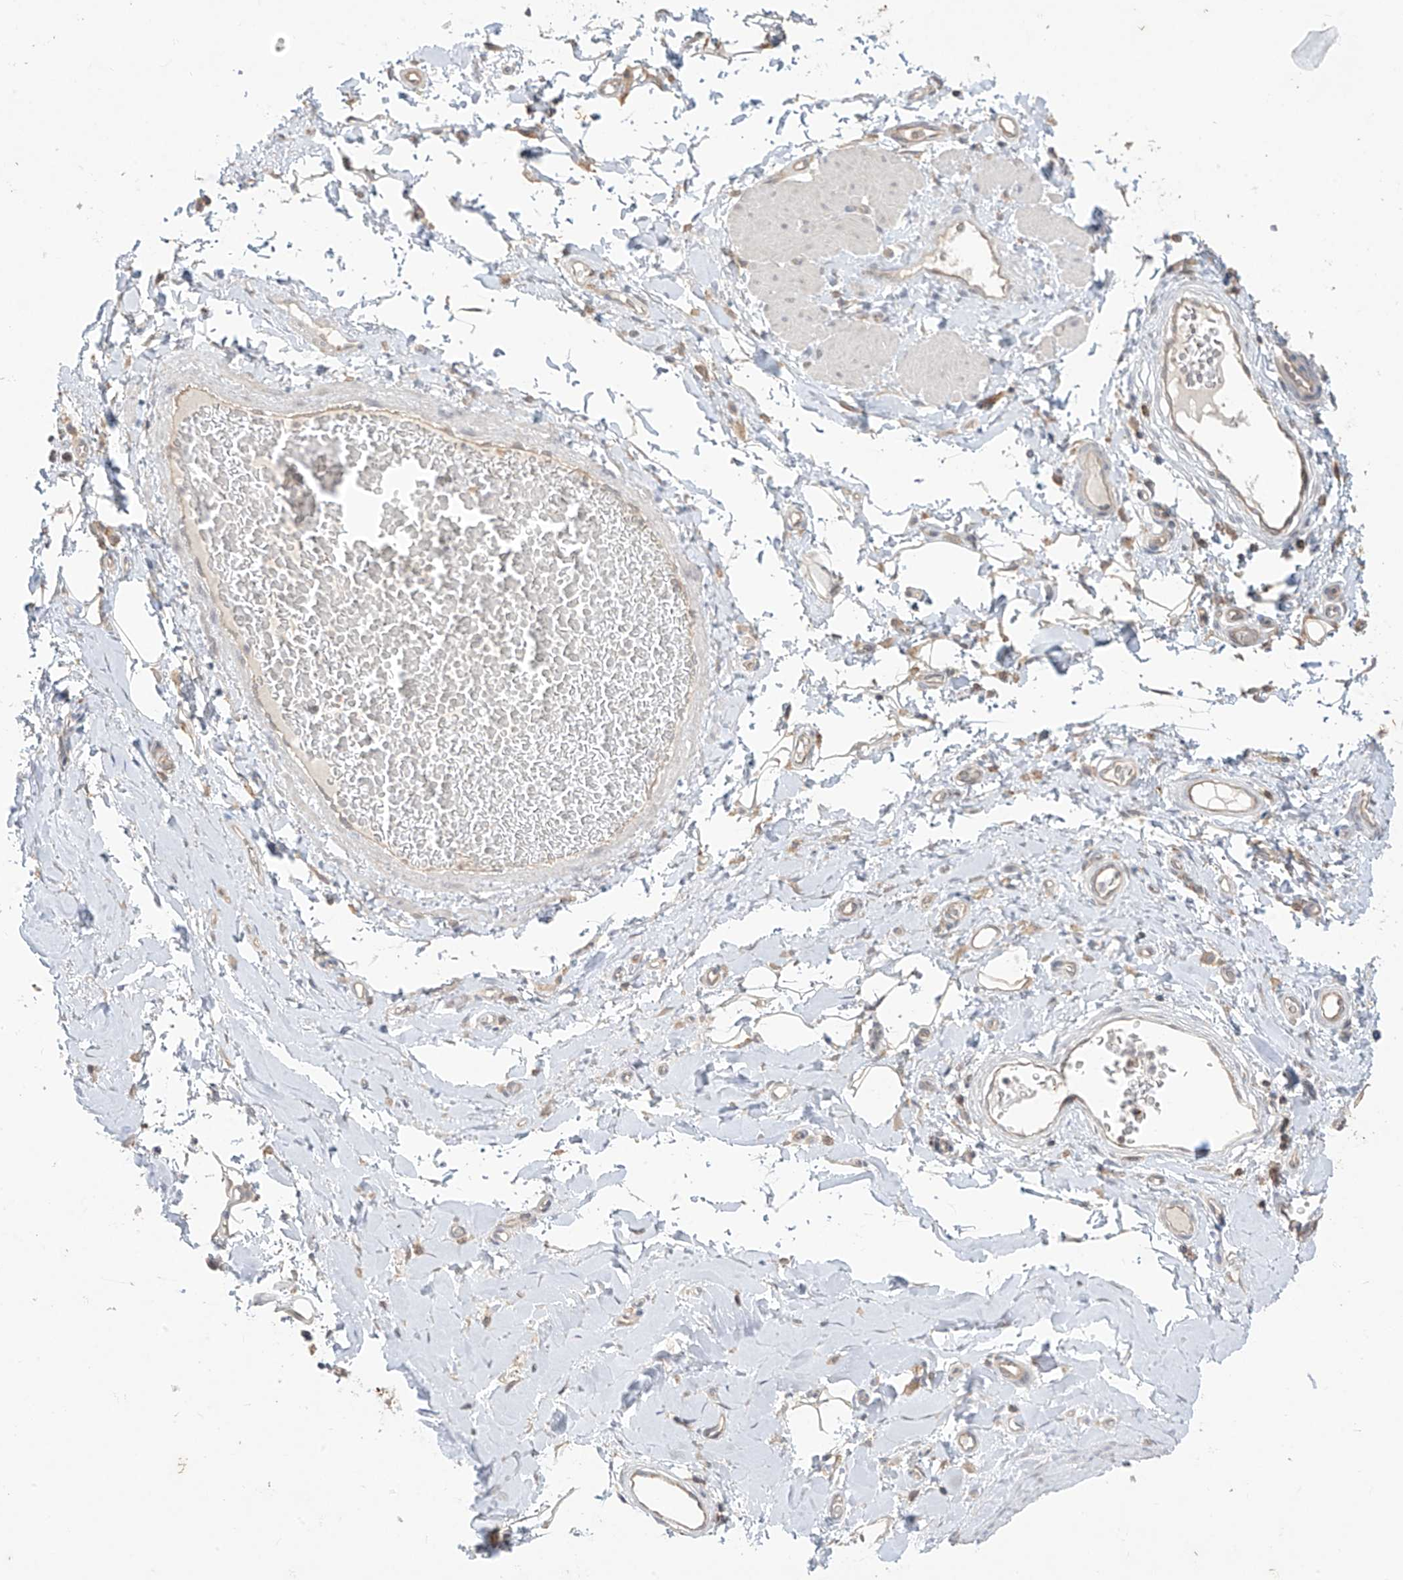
{"staining": {"intensity": "weak", "quantity": "25%-75%", "location": "cytoplasmic/membranous"}, "tissue": "adipose tissue", "cell_type": "Adipocytes", "image_type": "normal", "snomed": [{"axis": "morphology", "description": "Normal tissue, NOS"}, {"axis": "morphology", "description": "Adenocarcinoma, NOS"}, {"axis": "topography", "description": "Stomach, upper"}, {"axis": "topography", "description": "Peripheral nerve tissue"}], "caption": "This micrograph exhibits immunohistochemistry staining of unremarkable adipose tissue, with low weak cytoplasmic/membranous expression in about 25%-75% of adipocytes.", "gene": "ANGEL2", "patient": {"sex": "male", "age": 62}}